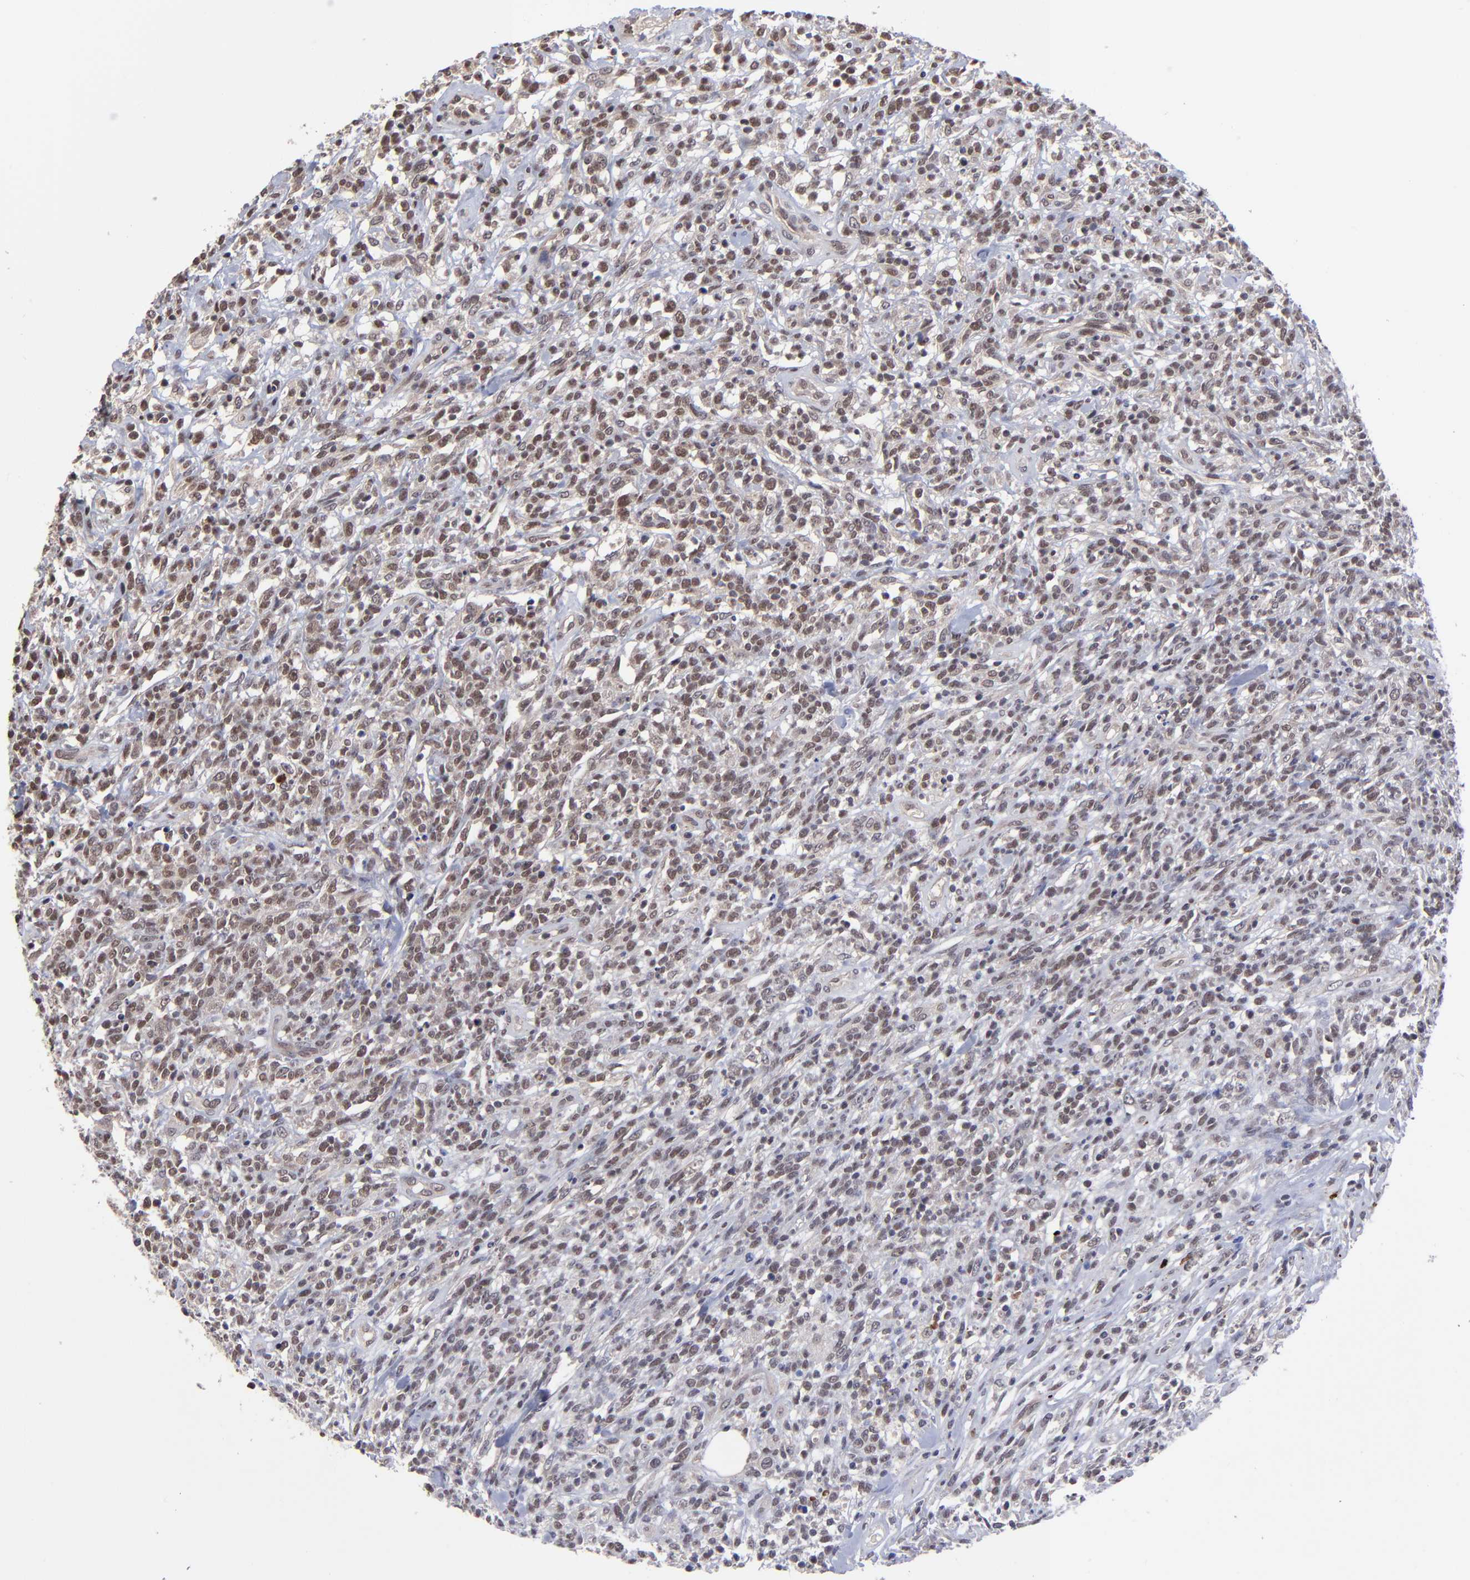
{"staining": {"intensity": "moderate", "quantity": "25%-75%", "location": "nuclear"}, "tissue": "lymphoma", "cell_type": "Tumor cells", "image_type": "cancer", "snomed": [{"axis": "morphology", "description": "Malignant lymphoma, non-Hodgkin's type, High grade"}, {"axis": "topography", "description": "Lymph node"}], "caption": "Immunohistochemical staining of human high-grade malignant lymphoma, non-Hodgkin's type displays medium levels of moderate nuclear positivity in about 25%-75% of tumor cells.", "gene": "ZNF419", "patient": {"sex": "female", "age": 73}}